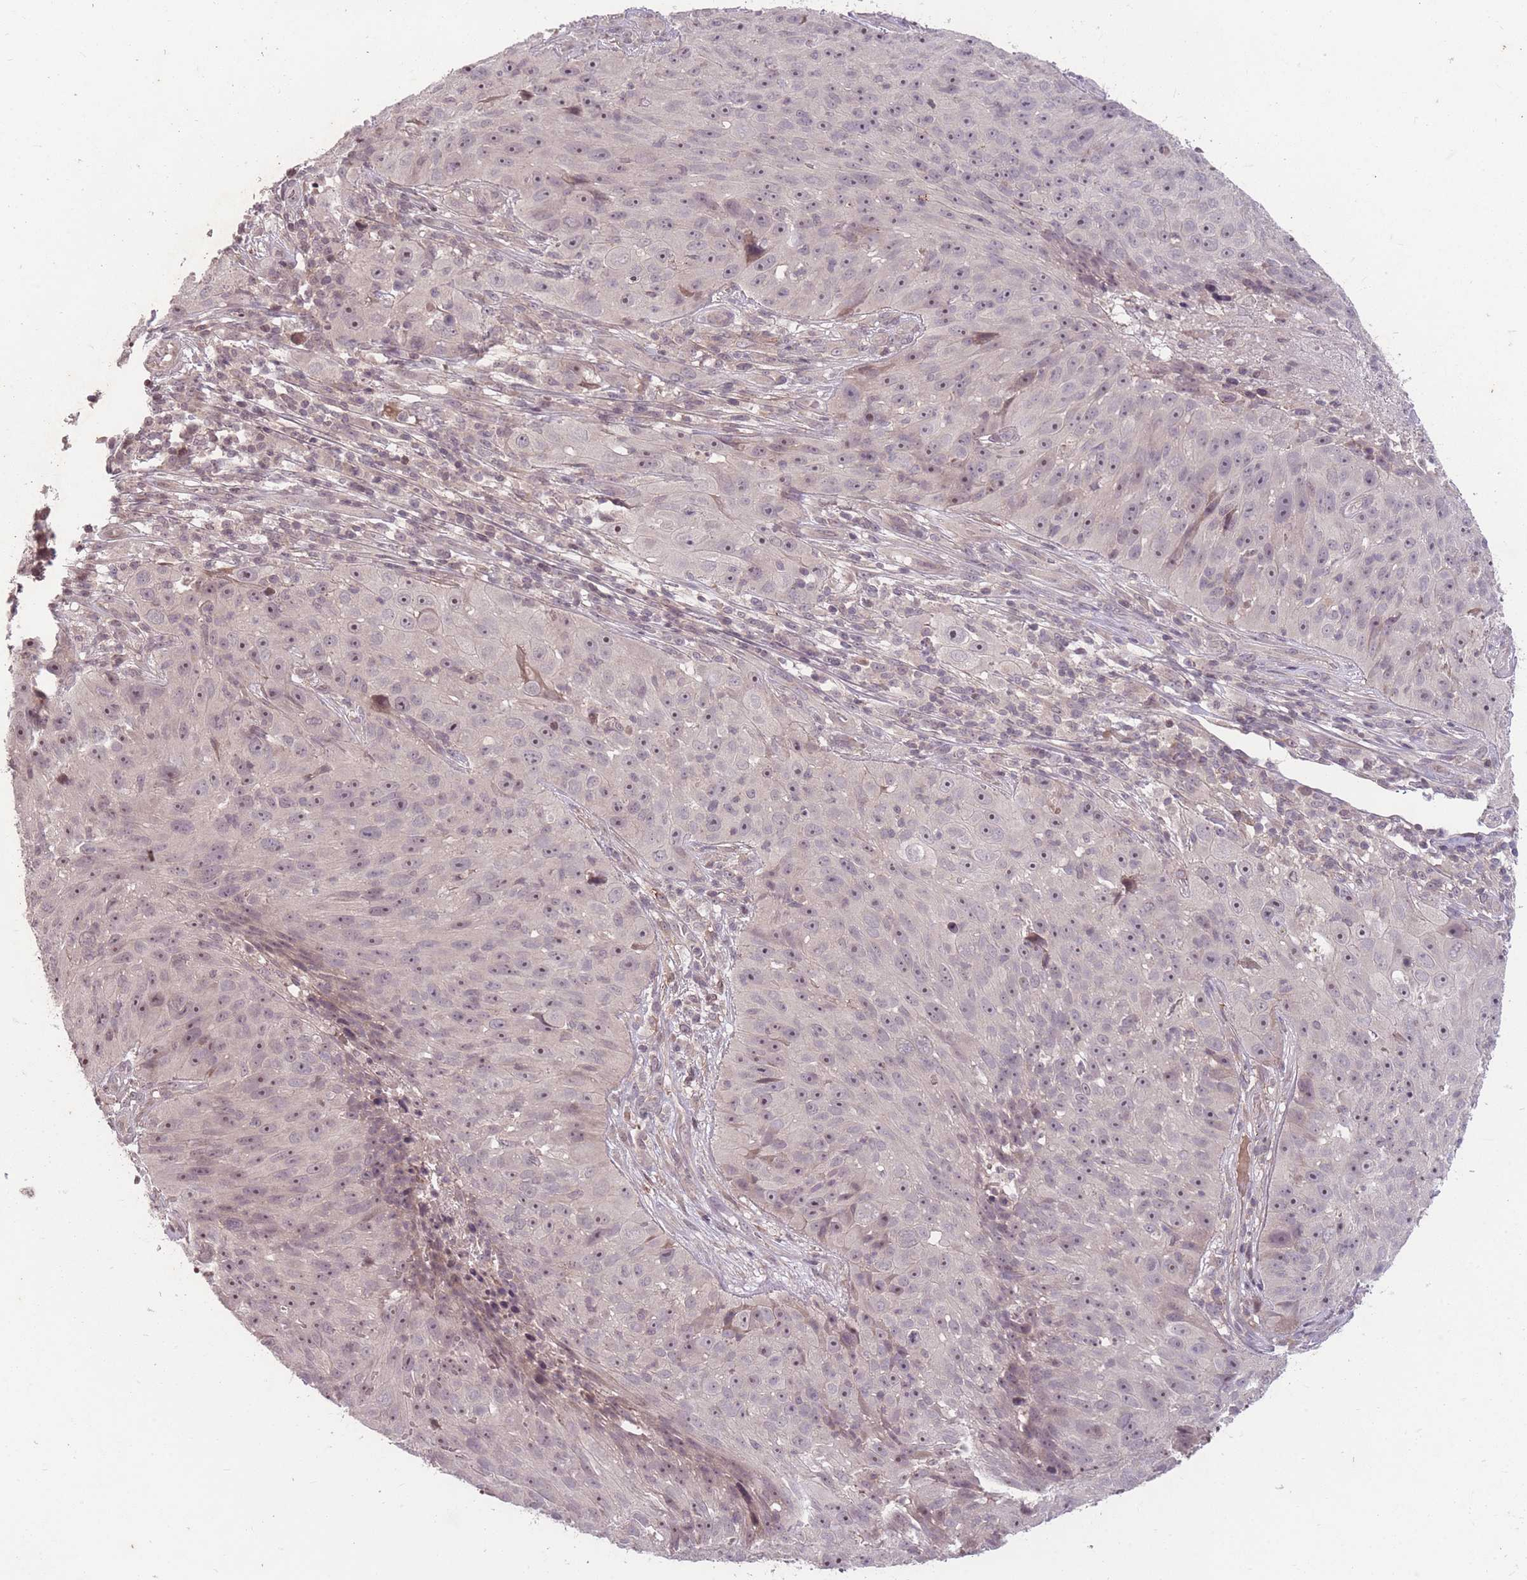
{"staining": {"intensity": "weak", "quantity": "25%-75%", "location": "nuclear"}, "tissue": "skin cancer", "cell_type": "Tumor cells", "image_type": "cancer", "snomed": [{"axis": "morphology", "description": "Squamous cell carcinoma, NOS"}, {"axis": "topography", "description": "Skin"}], "caption": "Immunohistochemical staining of squamous cell carcinoma (skin) exhibits low levels of weak nuclear staining in about 25%-75% of tumor cells.", "gene": "GGT5", "patient": {"sex": "female", "age": 87}}